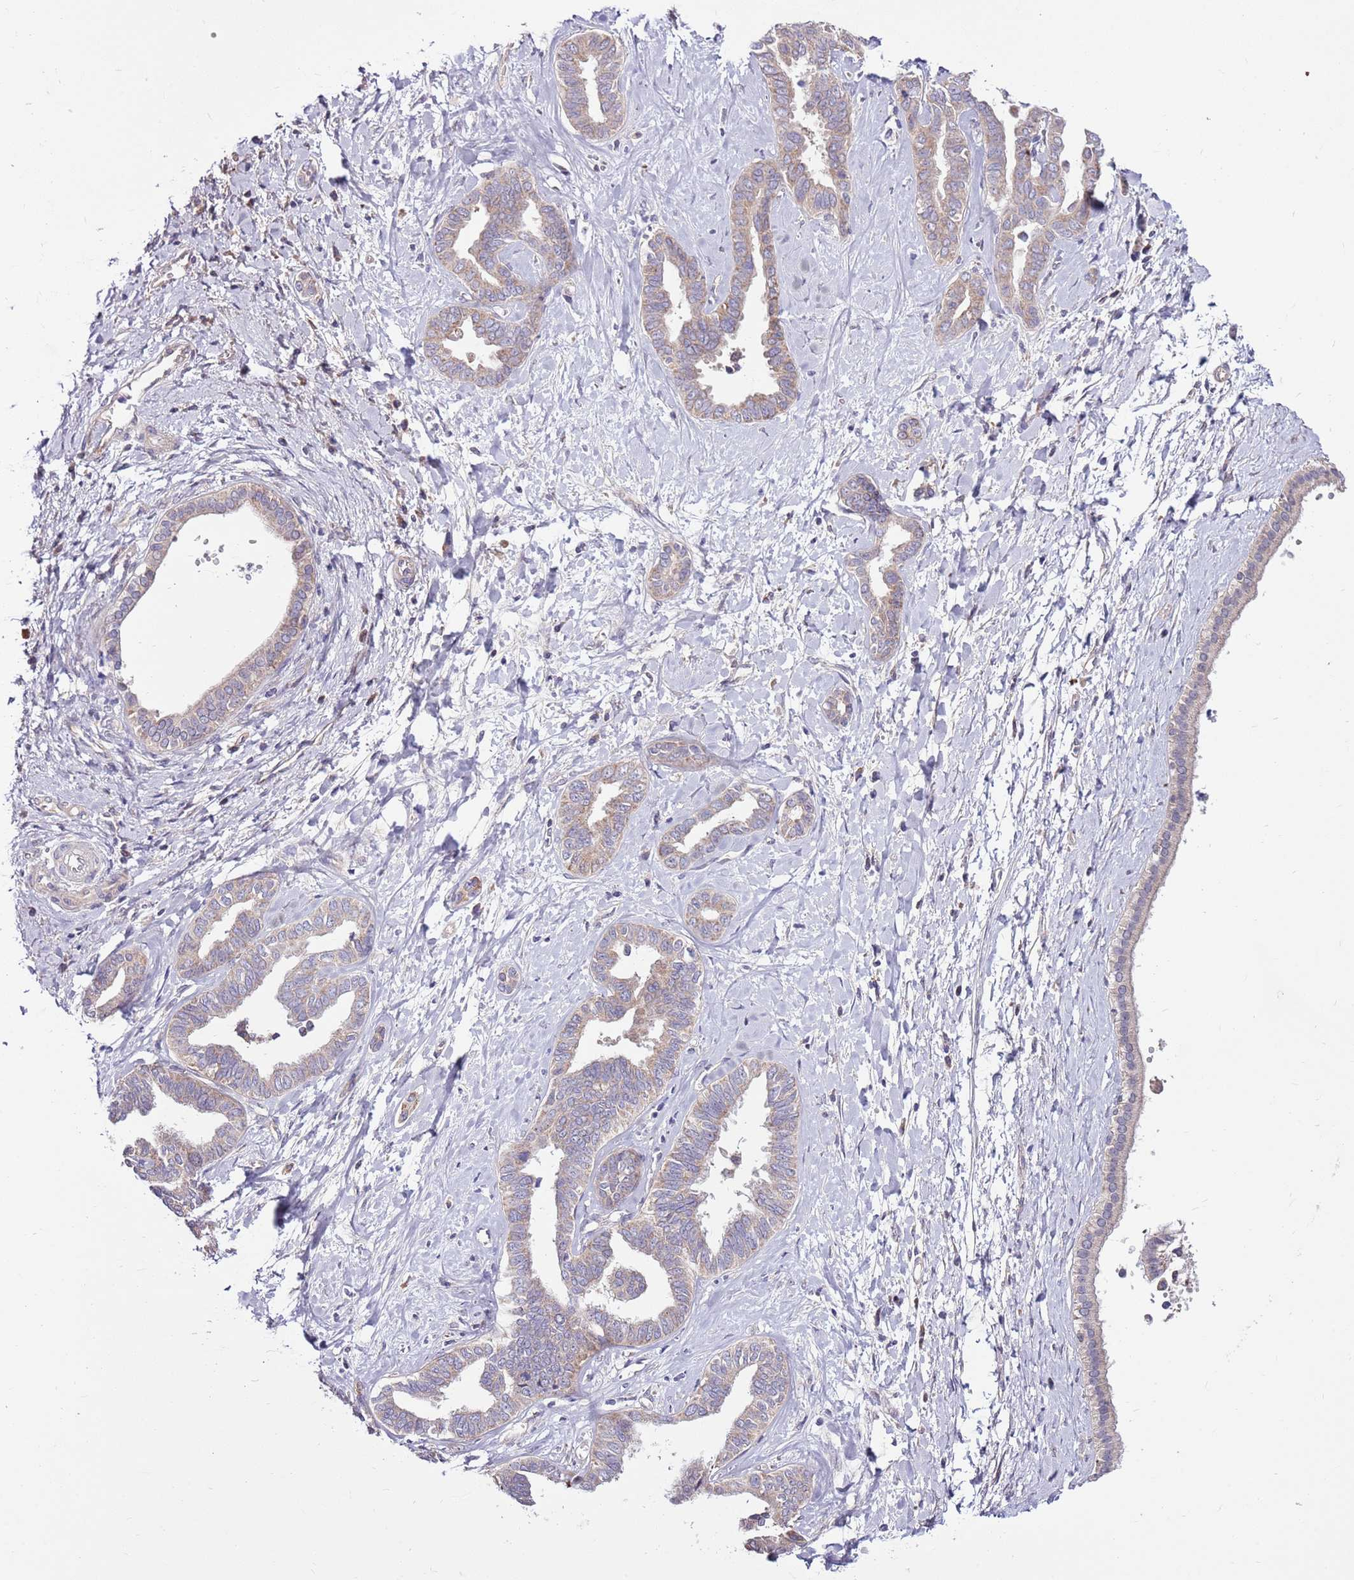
{"staining": {"intensity": "weak", "quantity": "25%-75%", "location": "cytoplasmic/membranous"}, "tissue": "liver cancer", "cell_type": "Tumor cells", "image_type": "cancer", "snomed": [{"axis": "morphology", "description": "Cholangiocarcinoma"}, {"axis": "topography", "description": "Liver"}], "caption": "This micrograph demonstrates immunohistochemistry (IHC) staining of cholangiocarcinoma (liver), with low weak cytoplasmic/membranous positivity in approximately 25%-75% of tumor cells.", "gene": "SMG1", "patient": {"sex": "female", "age": 77}}